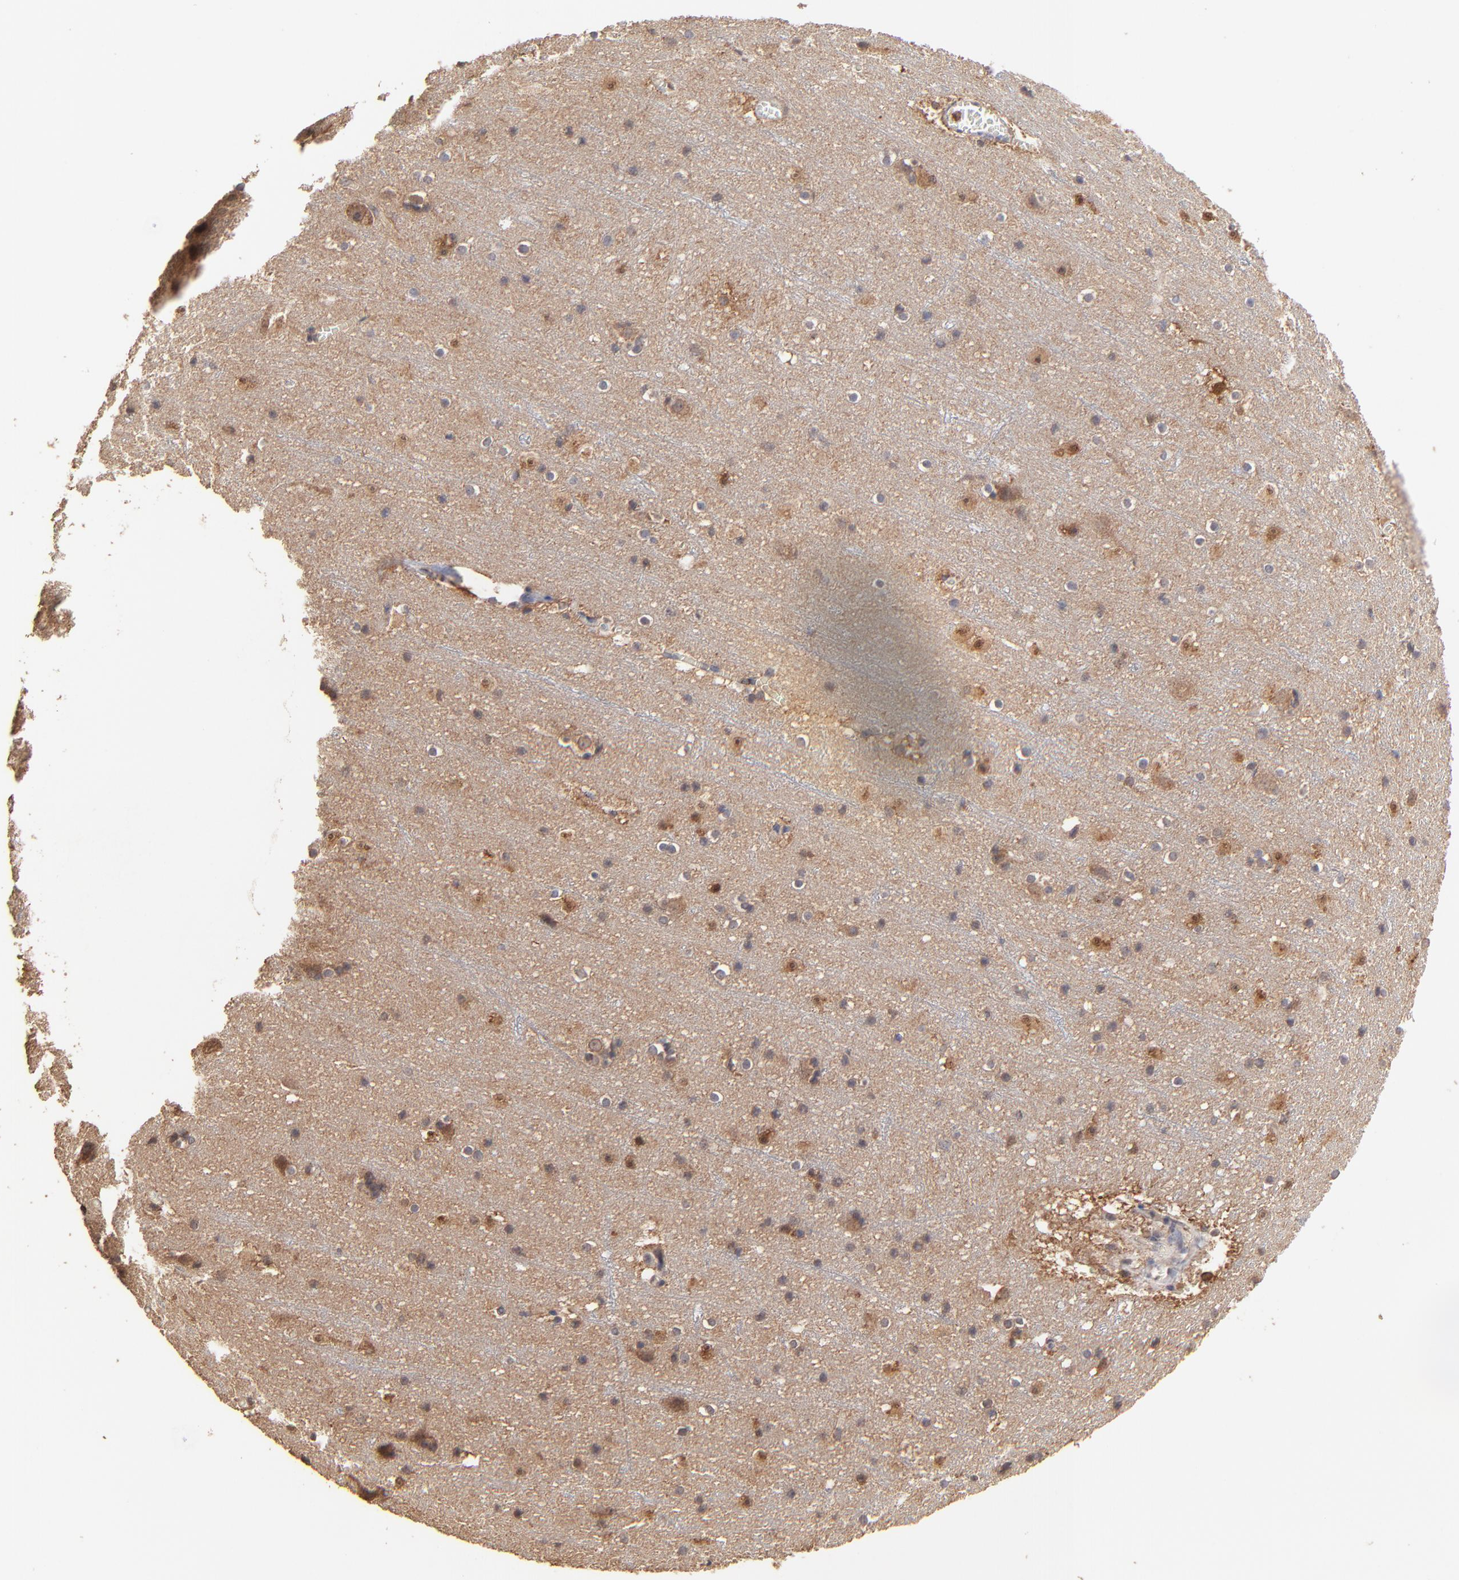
{"staining": {"intensity": "weak", "quantity": ">75%", "location": "cytoplasmic/membranous"}, "tissue": "cerebral cortex", "cell_type": "Endothelial cells", "image_type": "normal", "snomed": [{"axis": "morphology", "description": "Normal tissue, NOS"}, {"axis": "topography", "description": "Cerebral cortex"}], "caption": "This is an image of immunohistochemistry (IHC) staining of normal cerebral cortex, which shows weak expression in the cytoplasmic/membranous of endothelial cells.", "gene": "STON2", "patient": {"sex": "male", "age": 45}}